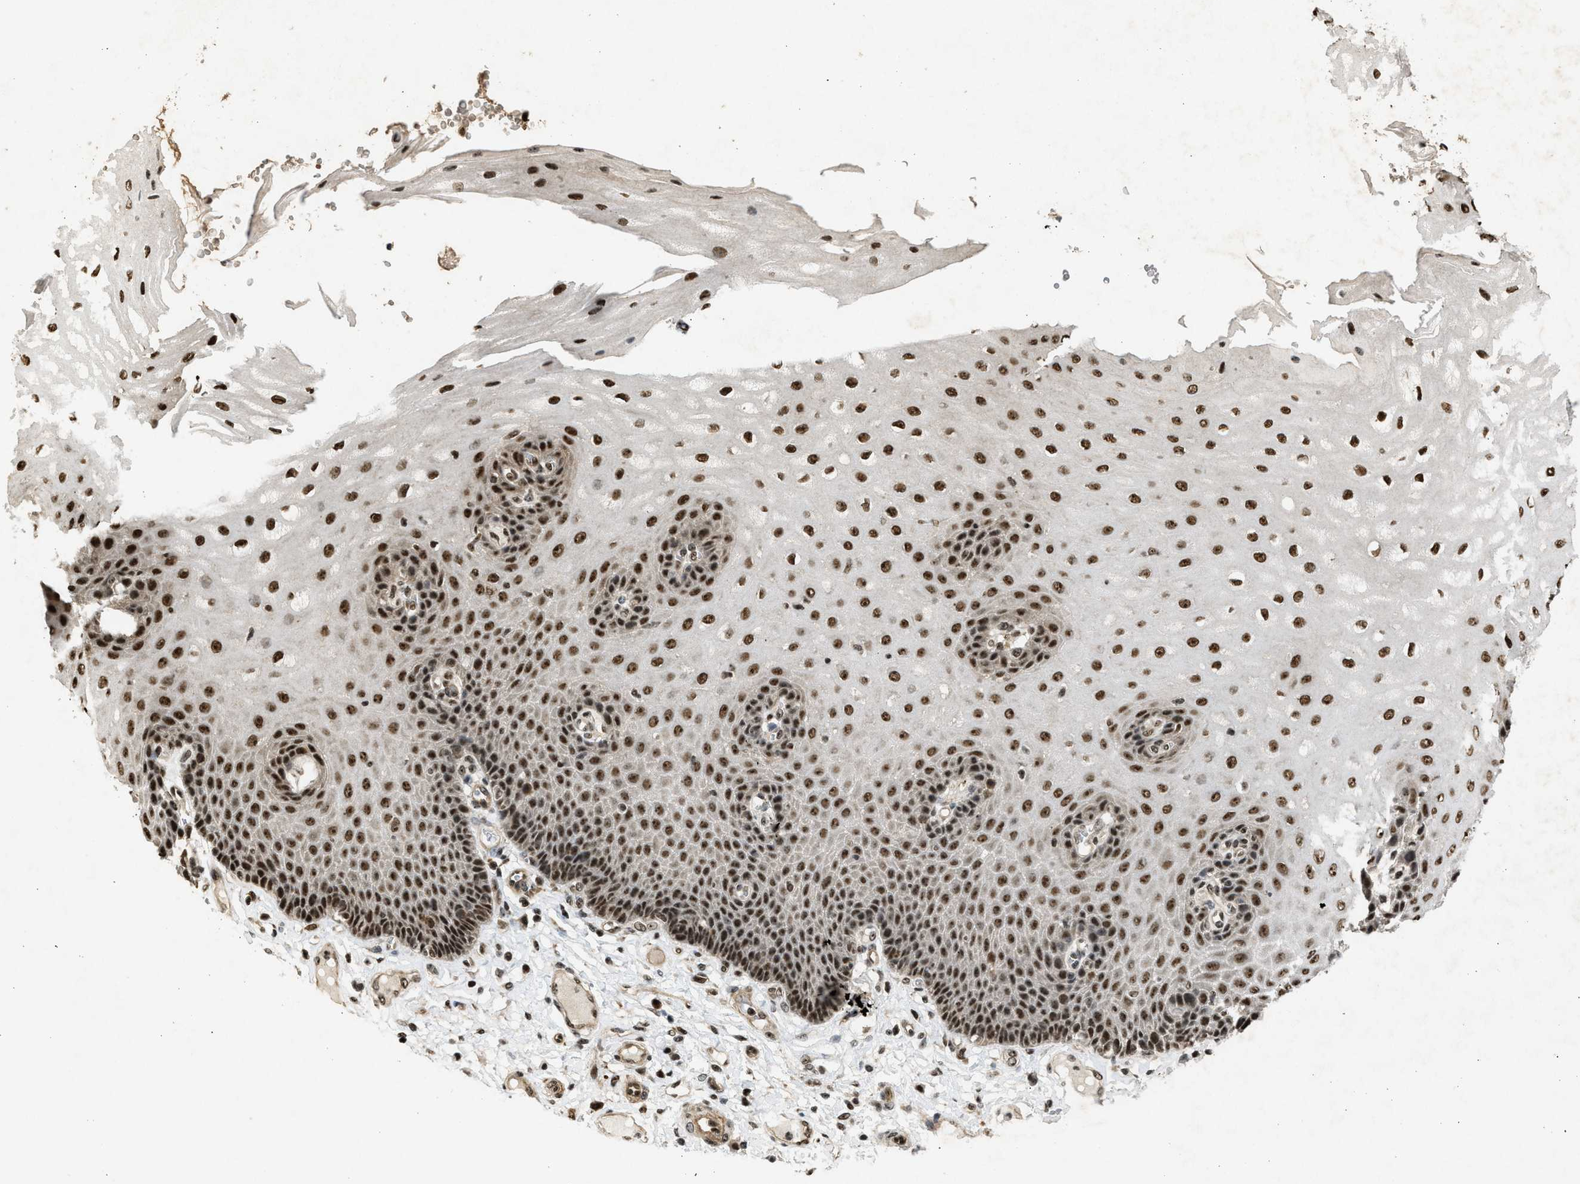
{"staining": {"intensity": "strong", "quantity": ">75%", "location": "nuclear"}, "tissue": "esophagus", "cell_type": "Squamous epithelial cells", "image_type": "normal", "snomed": [{"axis": "morphology", "description": "Normal tissue, NOS"}, {"axis": "topography", "description": "Esophagus"}], "caption": "Immunohistochemistry (IHC) staining of benign esophagus, which reveals high levels of strong nuclear staining in about >75% of squamous epithelial cells indicating strong nuclear protein staining. The staining was performed using DAB (brown) for protein detection and nuclei were counterstained in hematoxylin (blue).", "gene": "TFDP2", "patient": {"sex": "male", "age": 54}}